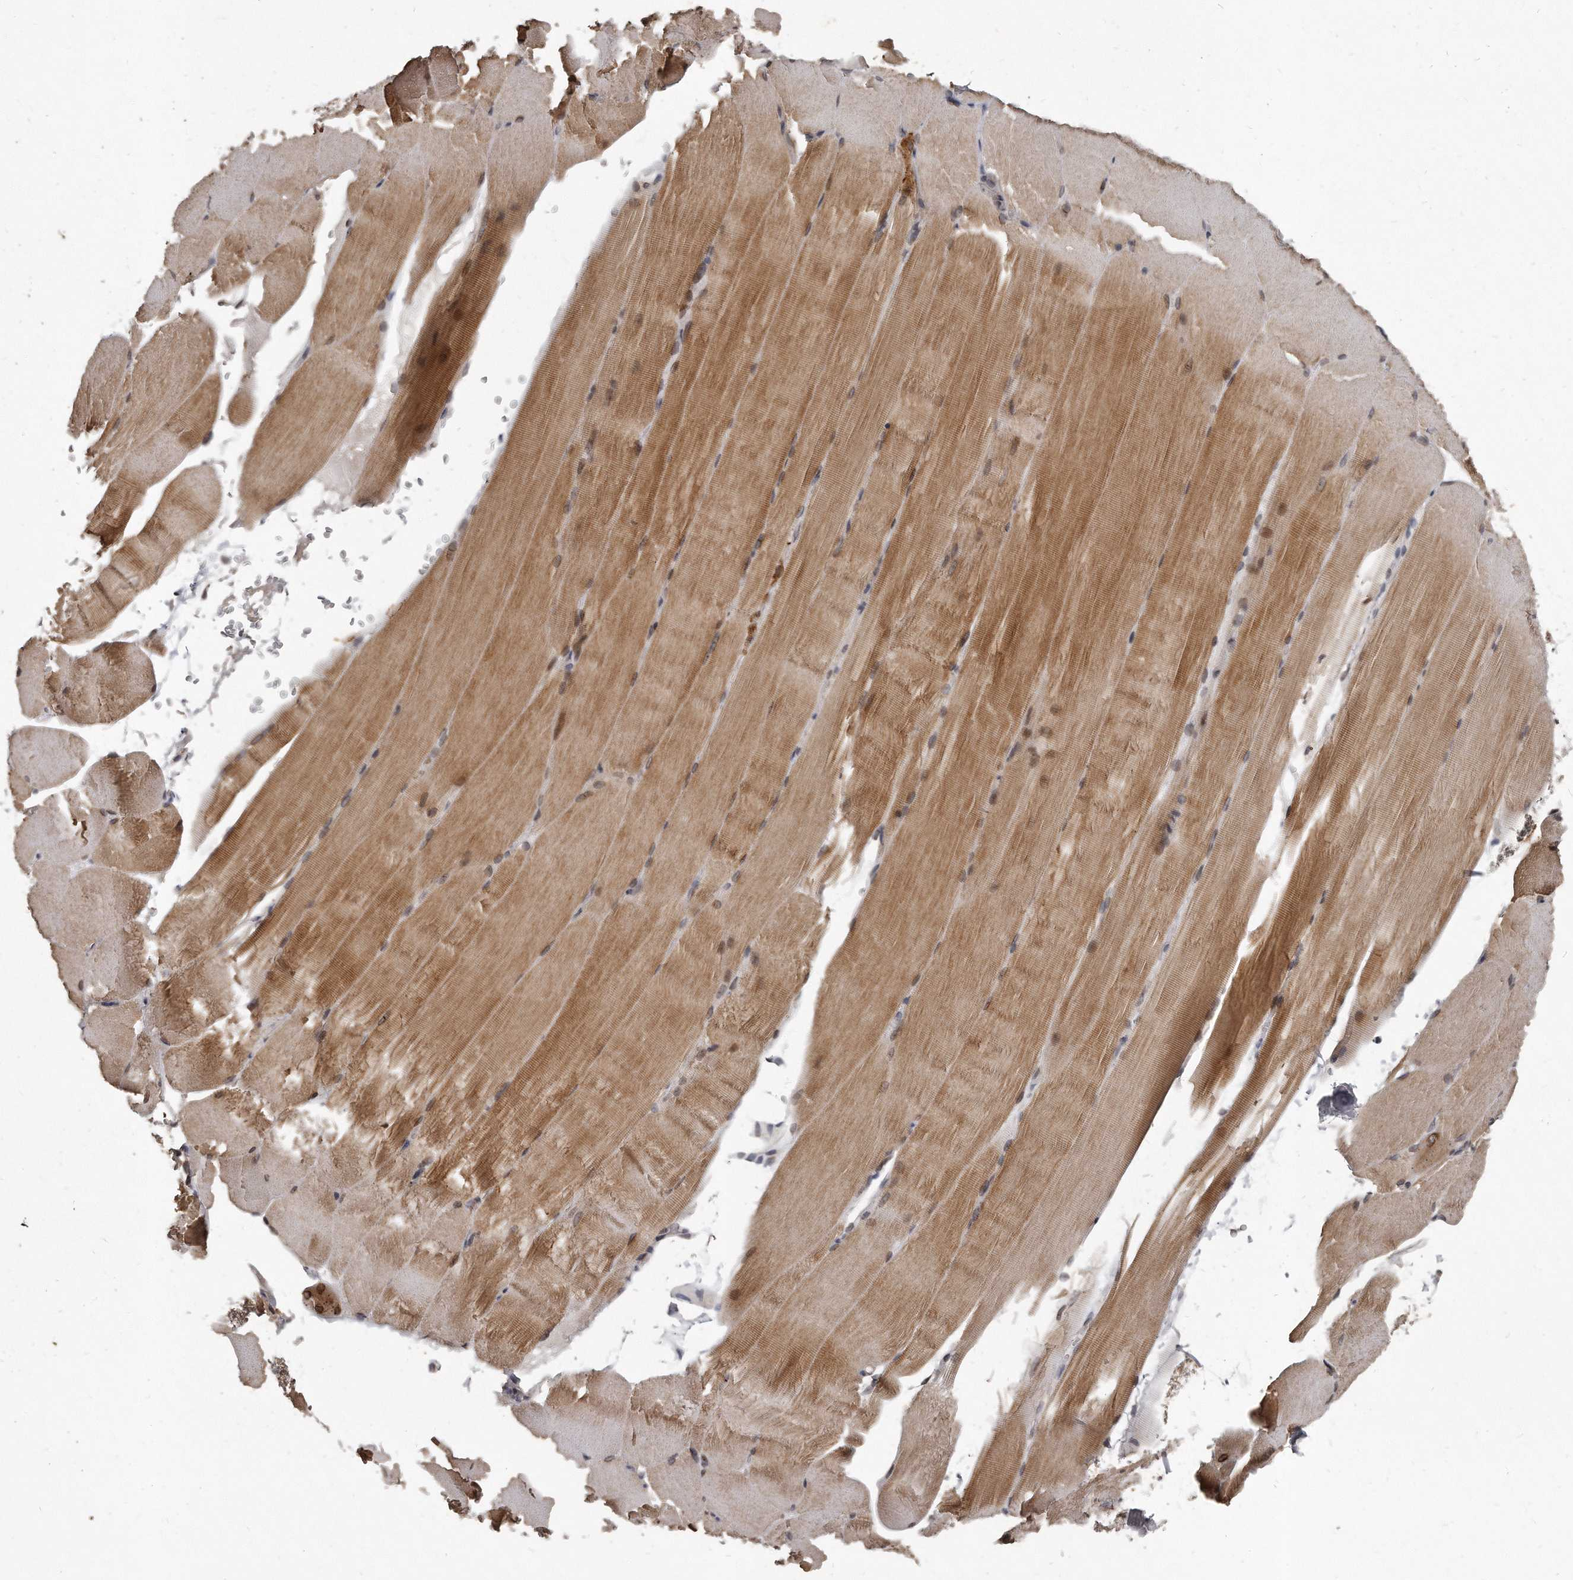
{"staining": {"intensity": "moderate", "quantity": "25%-75%", "location": "cytoplasmic/membranous"}, "tissue": "skeletal muscle", "cell_type": "Myocytes", "image_type": "normal", "snomed": [{"axis": "morphology", "description": "Normal tissue, NOS"}, {"axis": "topography", "description": "Skeletal muscle"}, {"axis": "topography", "description": "Parathyroid gland"}], "caption": "Brown immunohistochemical staining in unremarkable skeletal muscle displays moderate cytoplasmic/membranous staining in about 25%-75% of myocytes. Using DAB (3,3'-diaminobenzidine) (brown) and hematoxylin (blue) stains, captured at high magnification using brightfield microscopy.", "gene": "GCH1", "patient": {"sex": "female", "age": 37}}